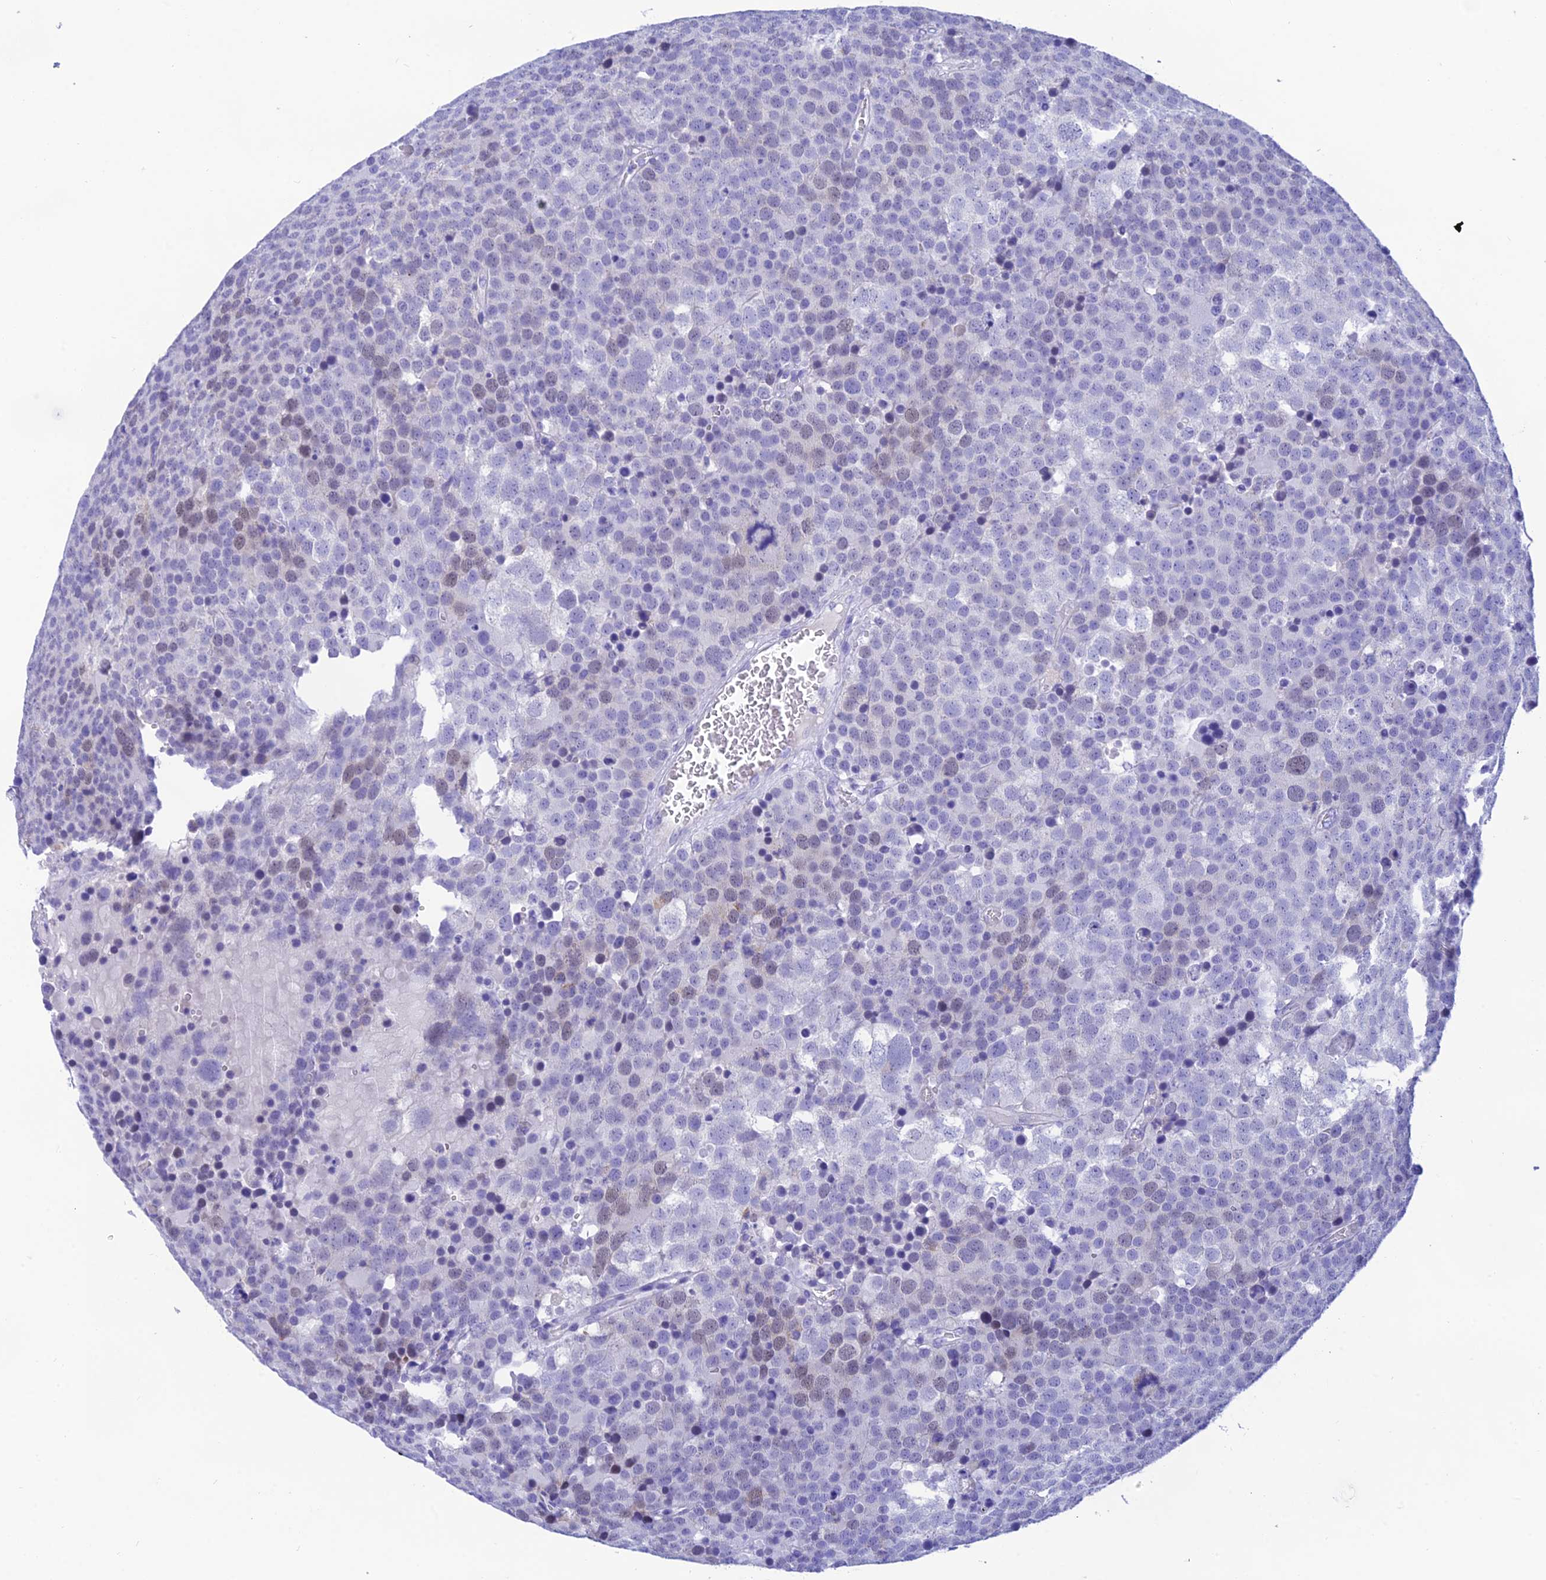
{"staining": {"intensity": "negative", "quantity": "none", "location": "none"}, "tissue": "testis cancer", "cell_type": "Tumor cells", "image_type": "cancer", "snomed": [{"axis": "morphology", "description": "Seminoma, NOS"}, {"axis": "topography", "description": "Testis"}], "caption": "Immunohistochemistry micrograph of seminoma (testis) stained for a protein (brown), which shows no staining in tumor cells.", "gene": "KDELR3", "patient": {"sex": "male", "age": 71}}